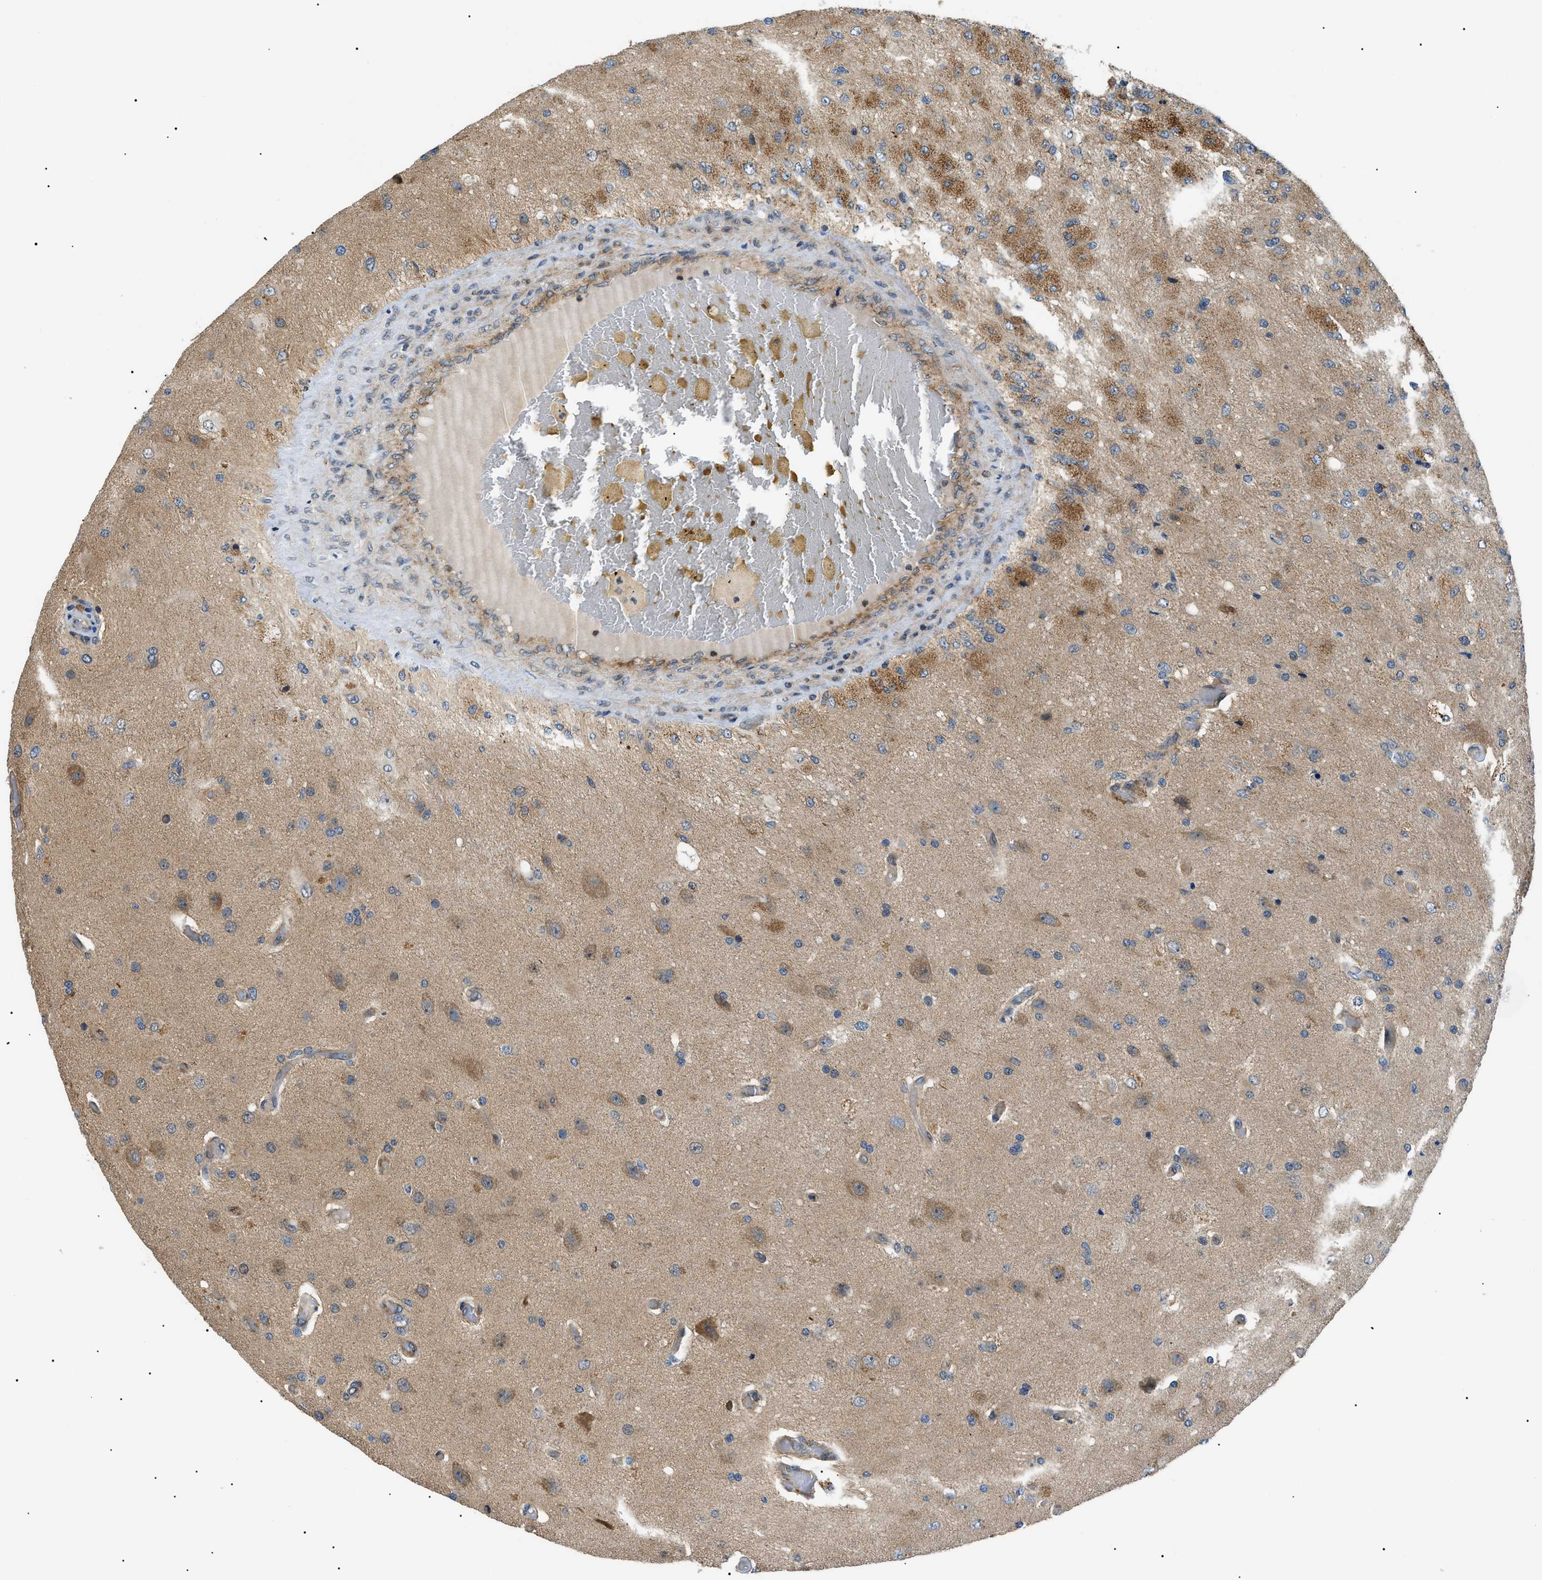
{"staining": {"intensity": "moderate", "quantity": "25%-75%", "location": "cytoplasmic/membranous"}, "tissue": "glioma", "cell_type": "Tumor cells", "image_type": "cancer", "snomed": [{"axis": "morphology", "description": "Normal tissue, NOS"}, {"axis": "morphology", "description": "Glioma, malignant, High grade"}, {"axis": "topography", "description": "Cerebral cortex"}], "caption": "Malignant glioma (high-grade) stained for a protein shows moderate cytoplasmic/membranous positivity in tumor cells.", "gene": "SRPK1", "patient": {"sex": "male", "age": 77}}